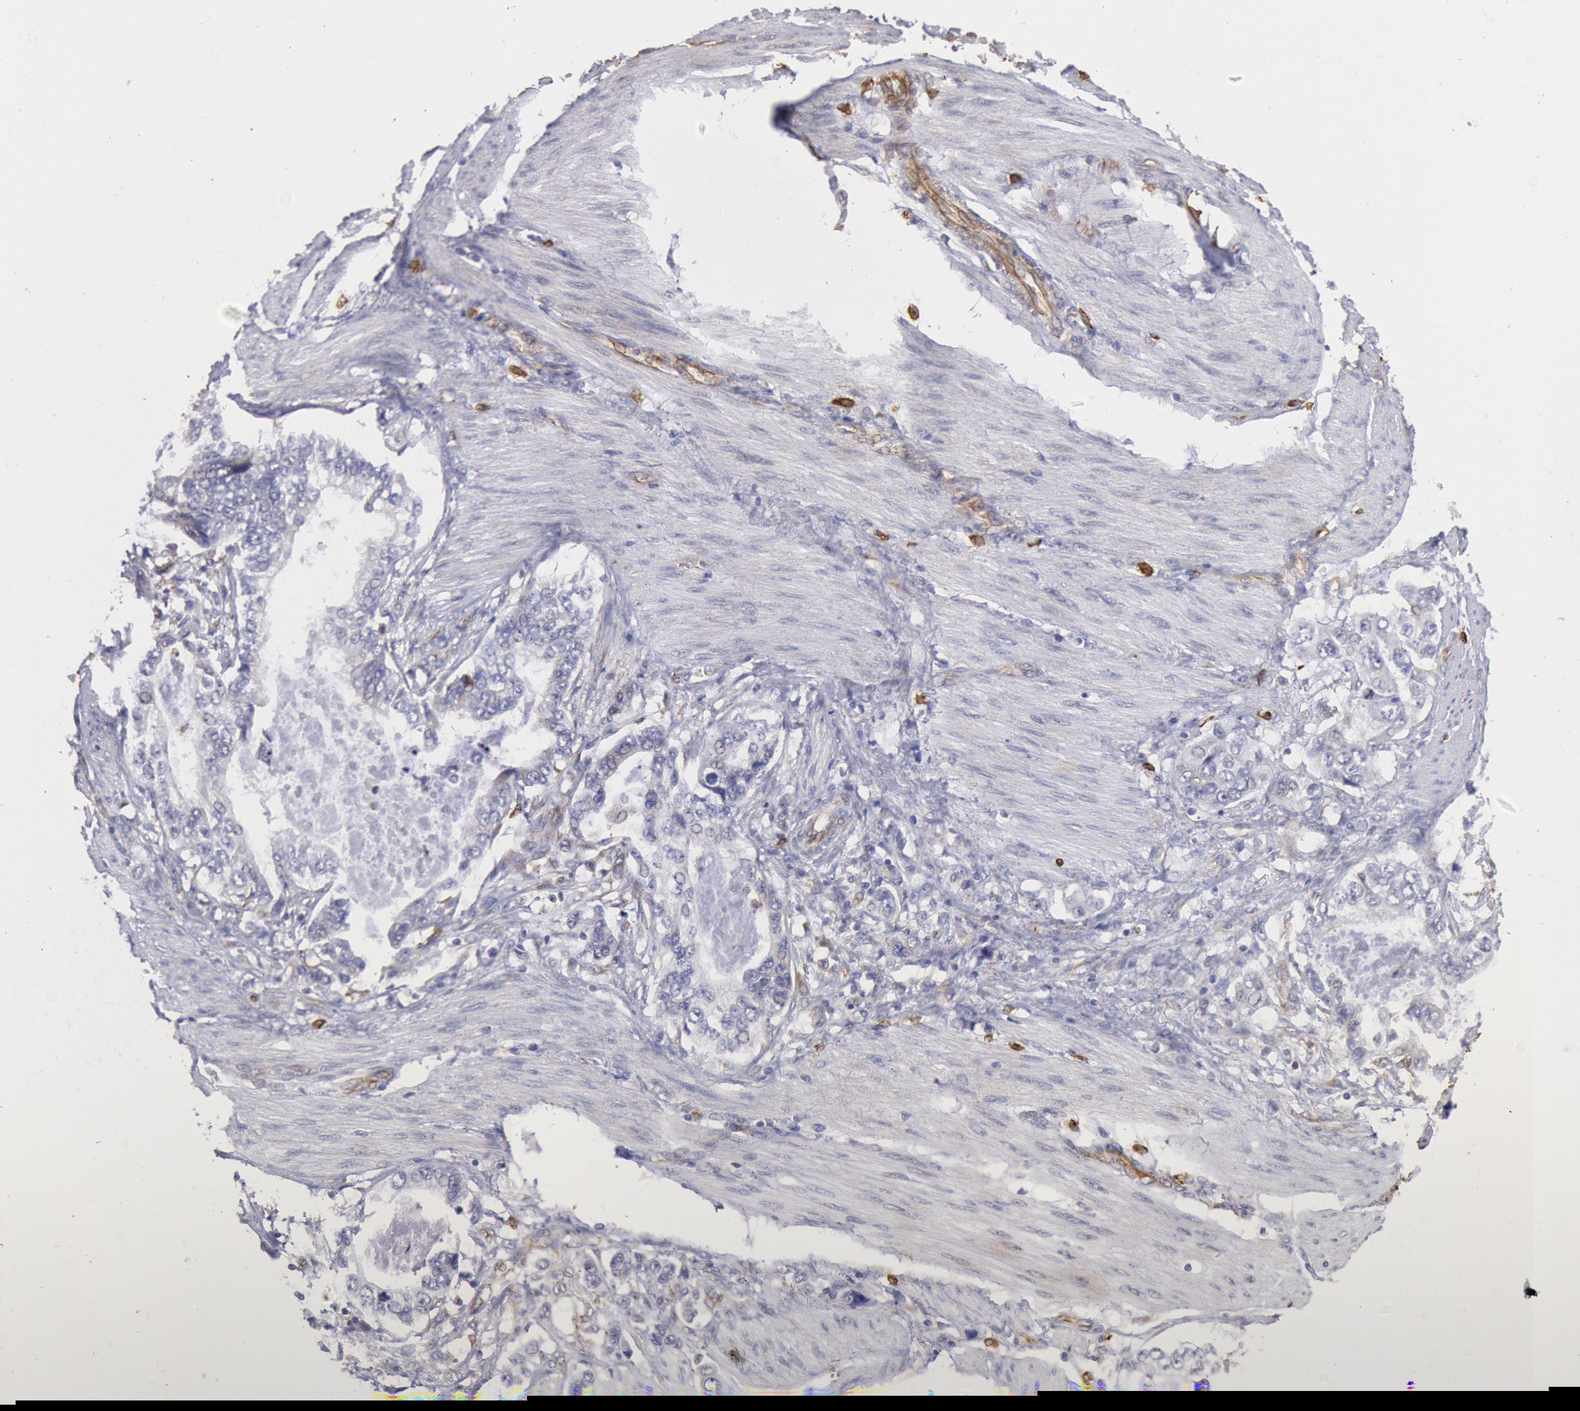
{"staining": {"intensity": "negative", "quantity": "none", "location": "none"}, "tissue": "stomach cancer", "cell_type": "Tumor cells", "image_type": "cancer", "snomed": [{"axis": "morphology", "description": "Adenocarcinoma, NOS"}, {"axis": "topography", "description": "Pancreas"}, {"axis": "topography", "description": "Stomach, upper"}], "caption": "High magnification brightfield microscopy of stomach cancer stained with DAB (3,3'-diaminobenzidine) (brown) and counterstained with hematoxylin (blue): tumor cells show no significant expression.", "gene": "RNF139", "patient": {"sex": "male", "age": 77}}